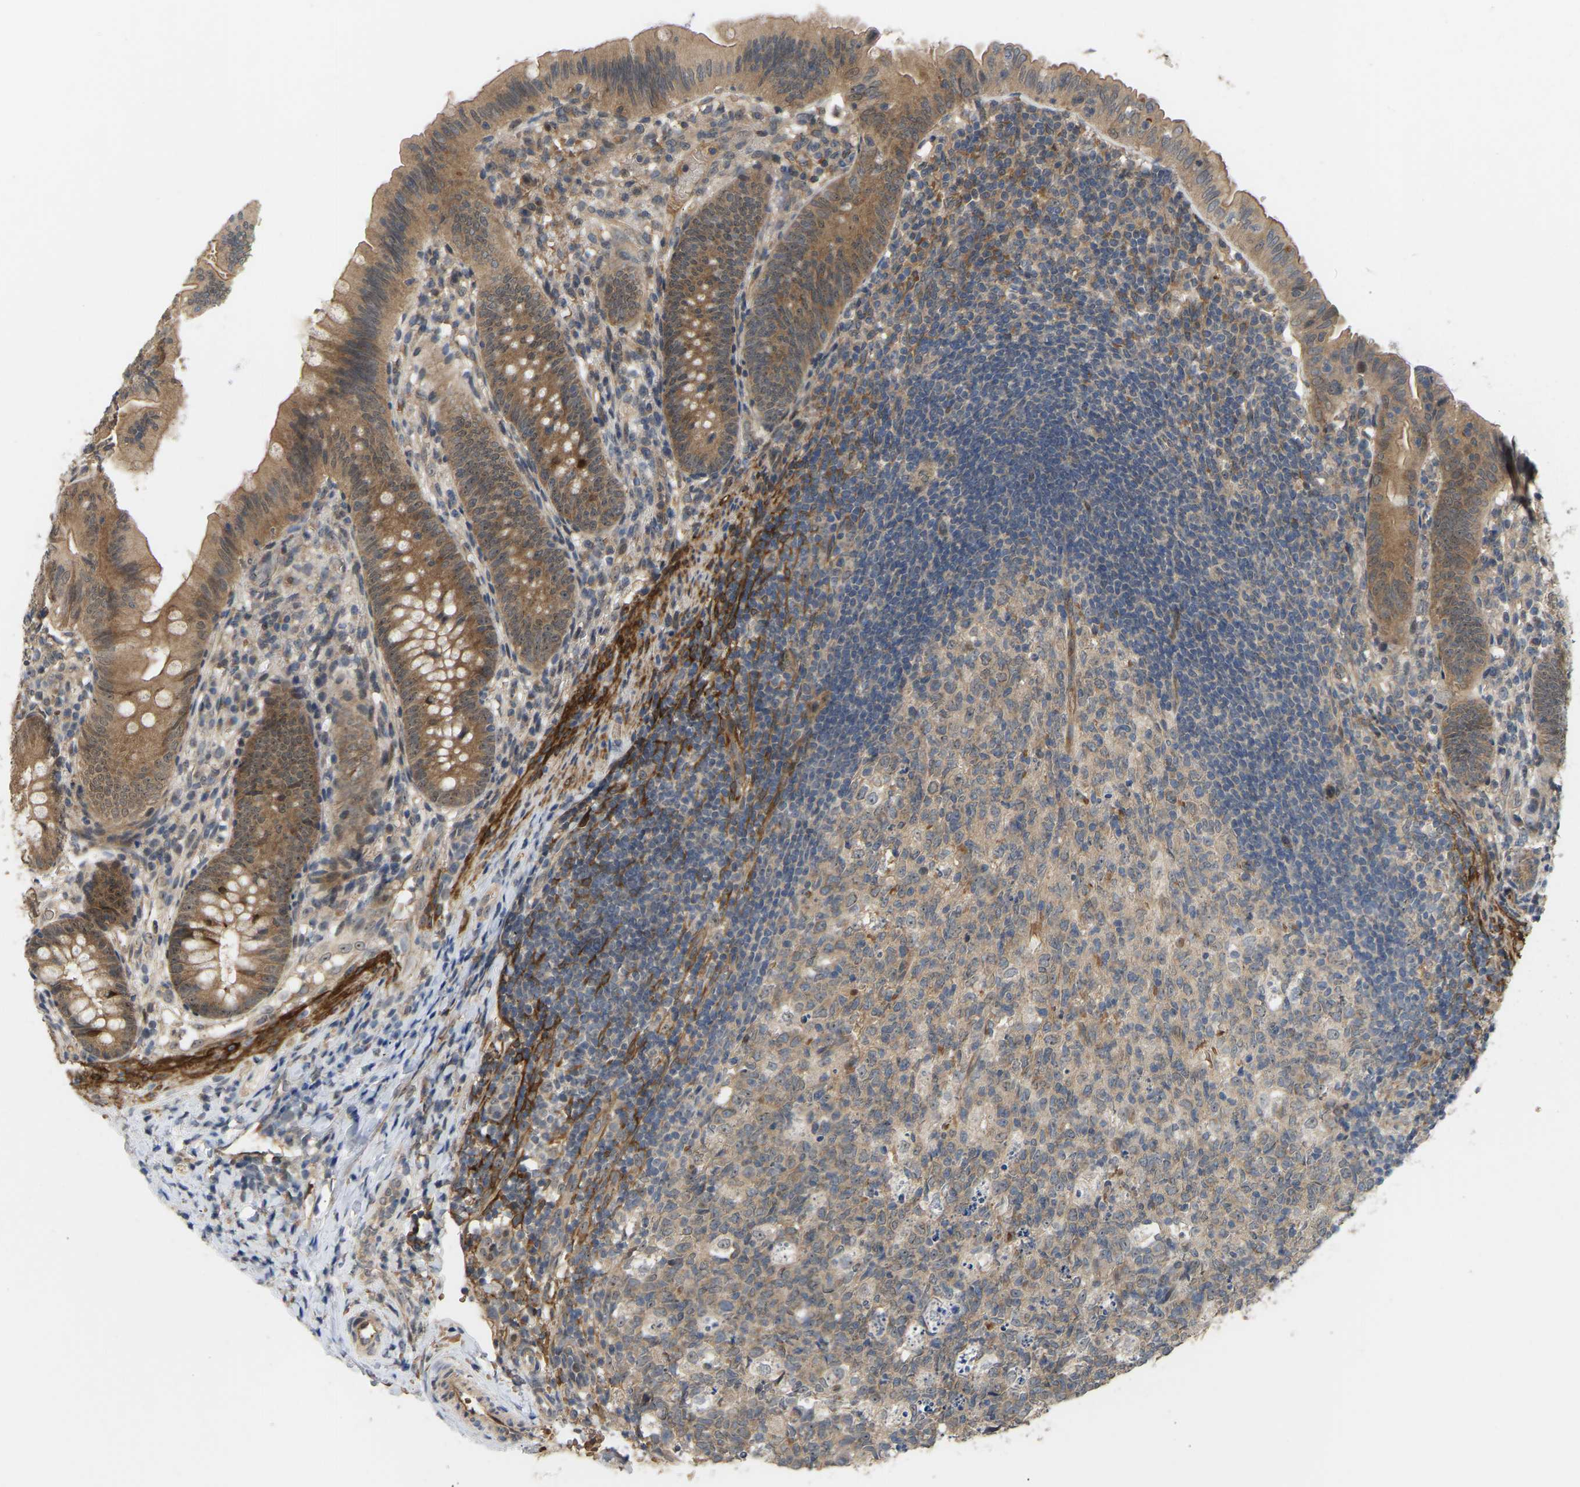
{"staining": {"intensity": "moderate", "quantity": ">75%", "location": "cytoplasmic/membranous,nuclear"}, "tissue": "appendix", "cell_type": "Glandular cells", "image_type": "normal", "snomed": [{"axis": "morphology", "description": "Normal tissue, NOS"}, {"axis": "topography", "description": "Appendix"}], "caption": "This is an image of immunohistochemistry staining of benign appendix, which shows moderate expression in the cytoplasmic/membranous,nuclear of glandular cells.", "gene": "LIMK2", "patient": {"sex": "male", "age": 1}}